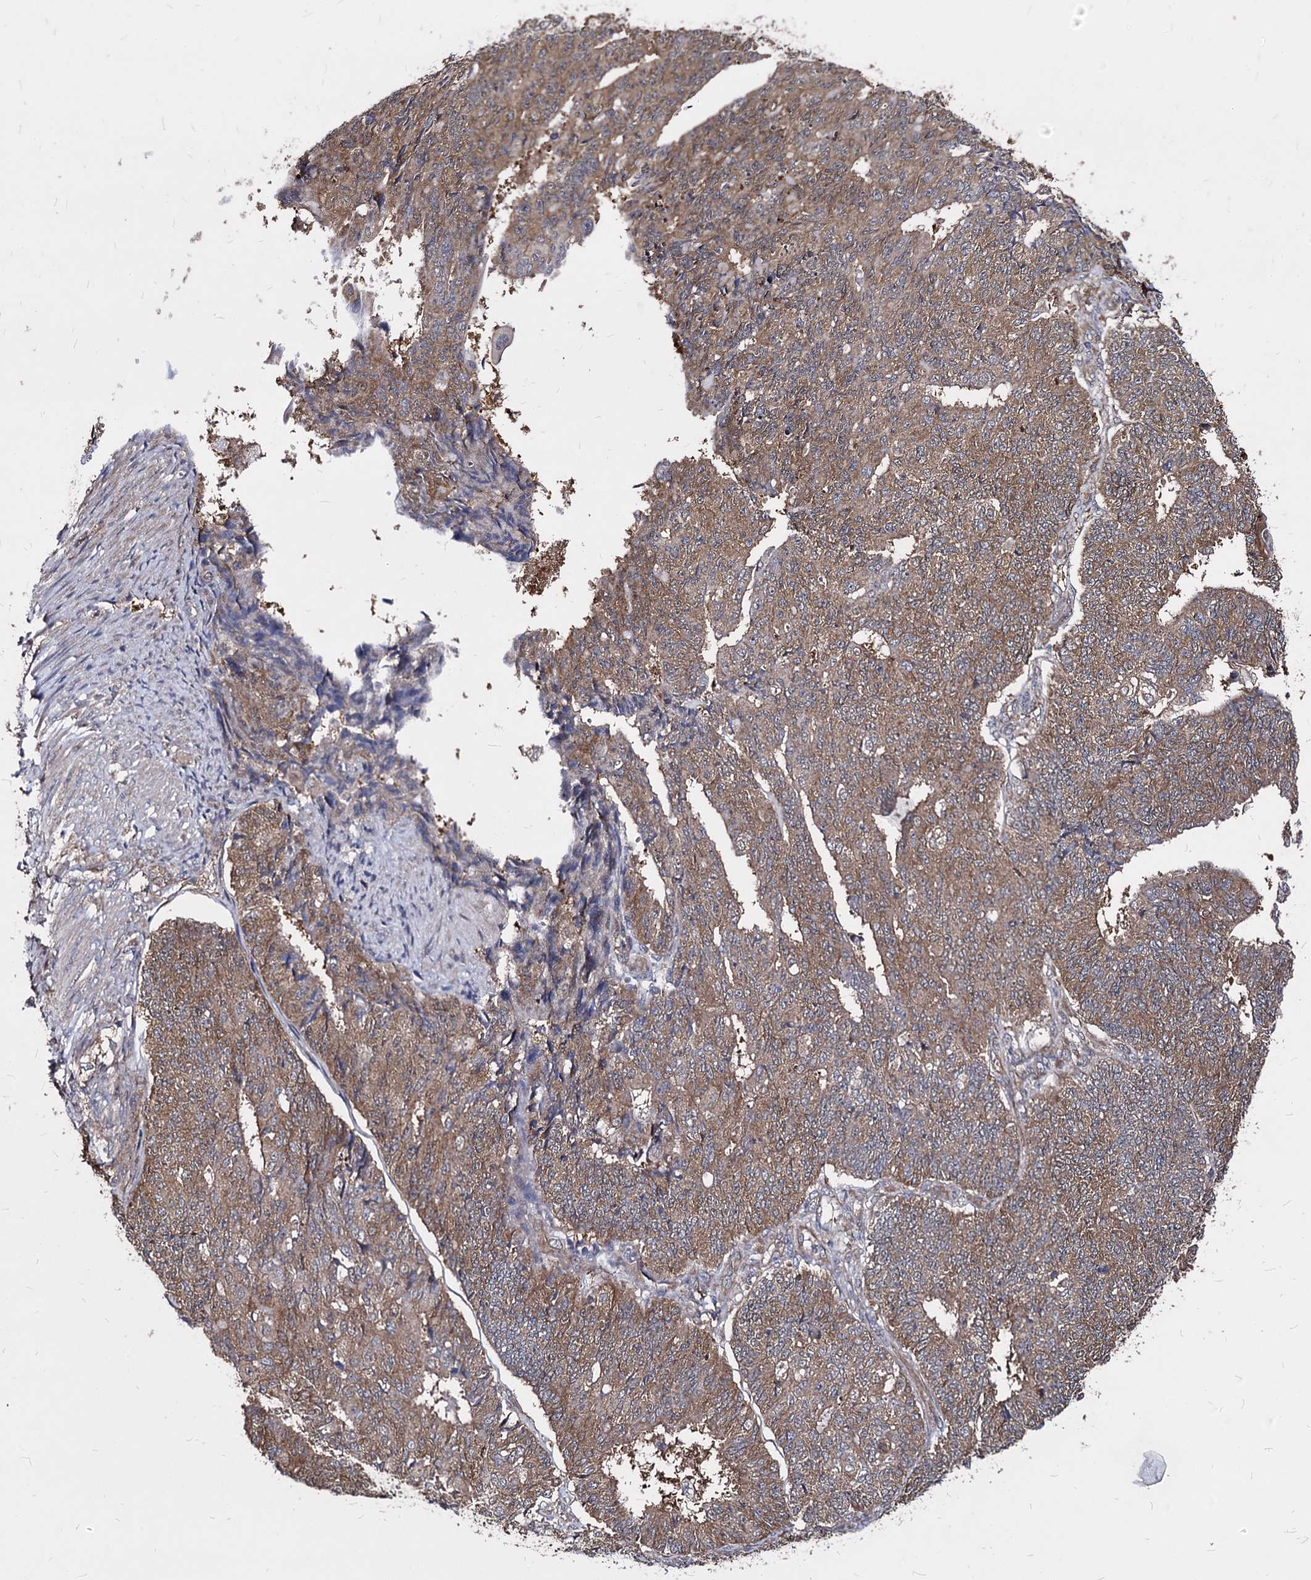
{"staining": {"intensity": "moderate", "quantity": ">75%", "location": "cytoplasmic/membranous"}, "tissue": "endometrial cancer", "cell_type": "Tumor cells", "image_type": "cancer", "snomed": [{"axis": "morphology", "description": "Adenocarcinoma, NOS"}, {"axis": "topography", "description": "Endometrium"}], "caption": "Immunohistochemistry (IHC) histopathology image of endometrial adenocarcinoma stained for a protein (brown), which reveals medium levels of moderate cytoplasmic/membranous positivity in approximately >75% of tumor cells.", "gene": "NME1", "patient": {"sex": "female", "age": 32}}